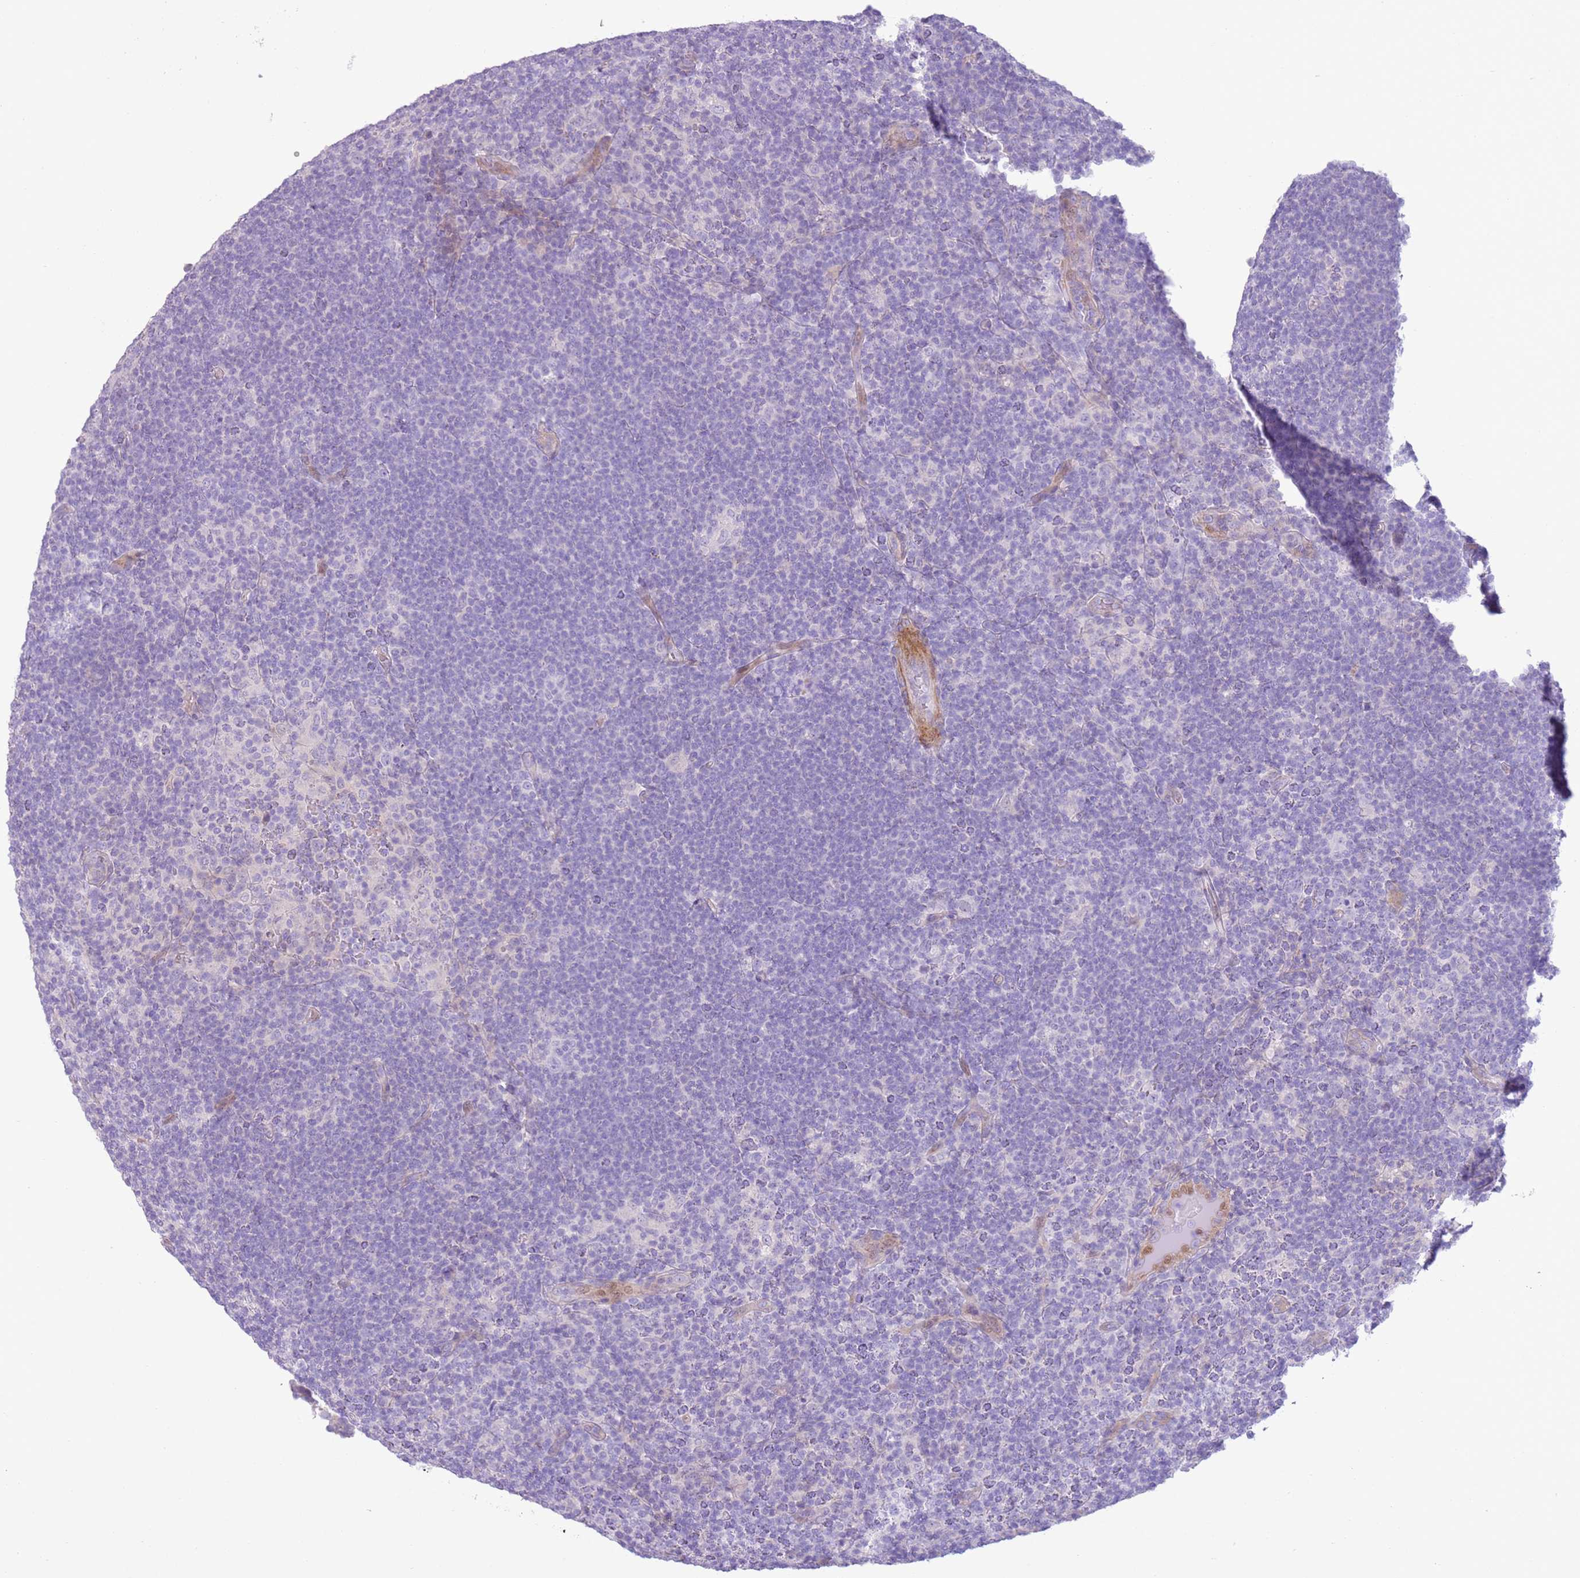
{"staining": {"intensity": "negative", "quantity": "none", "location": "none"}, "tissue": "lymphoma", "cell_type": "Tumor cells", "image_type": "cancer", "snomed": [{"axis": "morphology", "description": "Hodgkin's disease, NOS"}, {"axis": "topography", "description": "Lymph node"}], "caption": "An image of lymphoma stained for a protein exhibits no brown staining in tumor cells.", "gene": "ZNF239", "patient": {"sex": "female", "age": 57}}